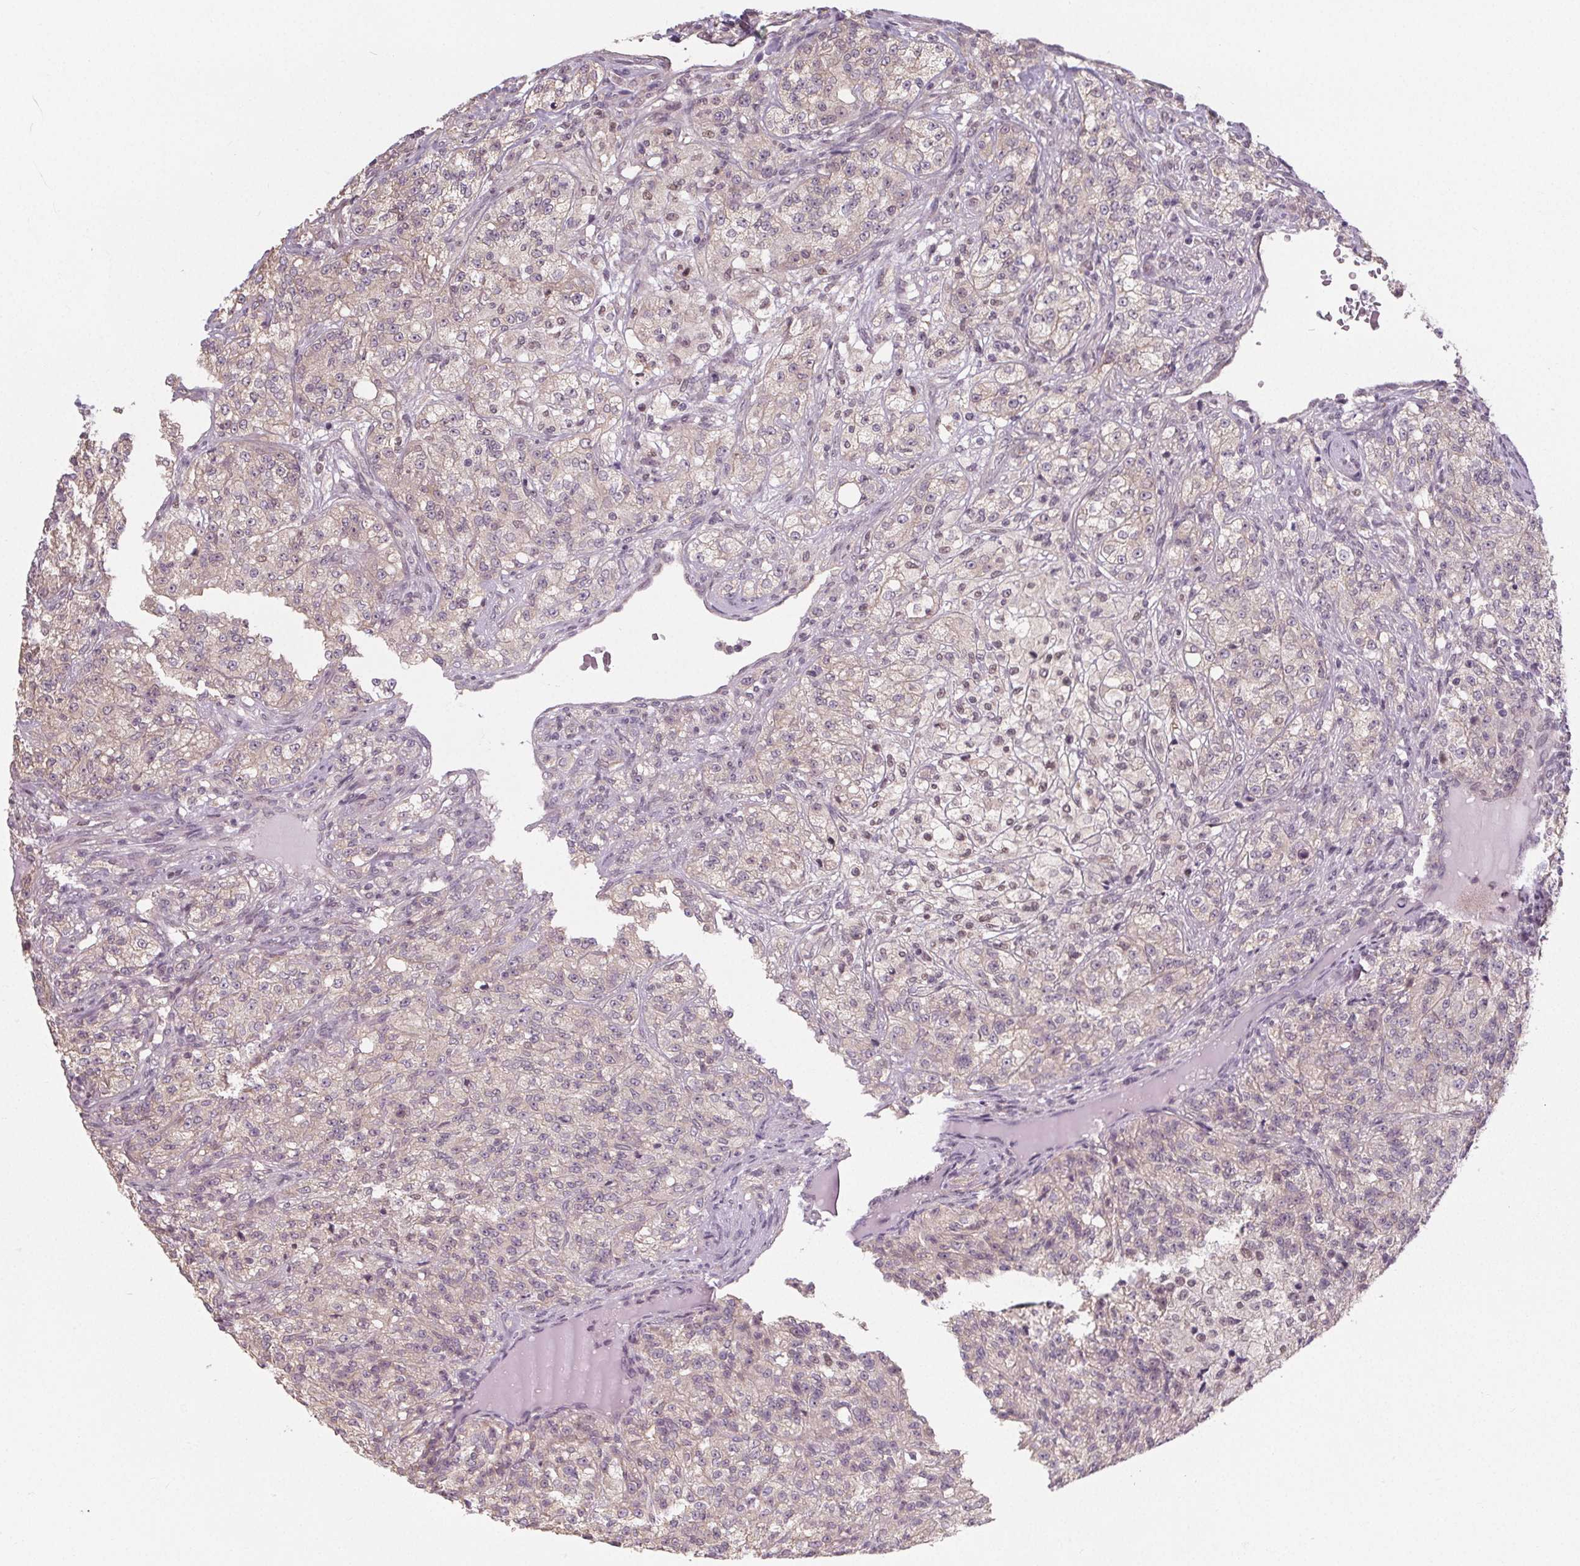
{"staining": {"intensity": "weak", "quantity": "25%-75%", "location": "cytoplasmic/membranous"}, "tissue": "renal cancer", "cell_type": "Tumor cells", "image_type": "cancer", "snomed": [{"axis": "morphology", "description": "Adenocarcinoma, NOS"}, {"axis": "topography", "description": "Kidney"}], "caption": "DAB (3,3'-diaminobenzidine) immunohistochemical staining of renal cancer (adenocarcinoma) exhibits weak cytoplasmic/membranous protein positivity in approximately 25%-75% of tumor cells.", "gene": "SLC26A2", "patient": {"sex": "female", "age": 63}}